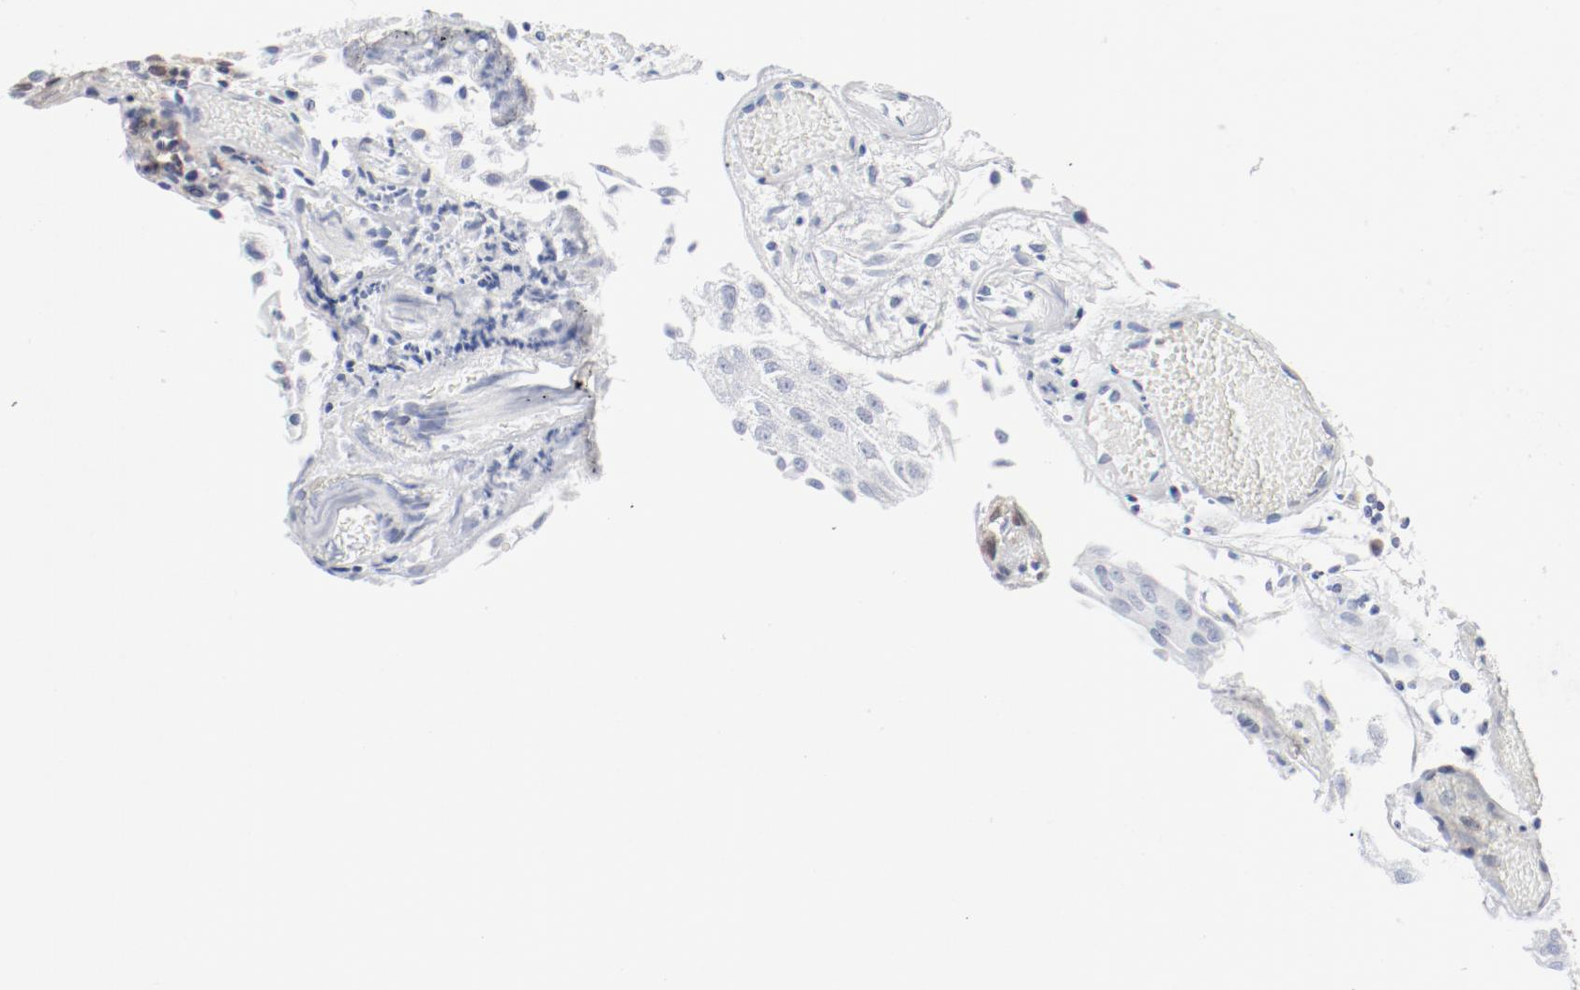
{"staining": {"intensity": "weak", "quantity": "25%-75%", "location": "cytoplasmic/membranous"}, "tissue": "urothelial cancer", "cell_type": "Tumor cells", "image_type": "cancer", "snomed": [{"axis": "morphology", "description": "Urothelial carcinoma, Low grade"}, {"axis": "topography", "description": "Urinary bladder"}], "caption": "High-magnification brightfield microscopy of urothelial cancer stained with DAB (3,3'-diaminobenzidine) (brown) and counterstained with hematoxylin (blue). tumor cells exhibit weak cytoplasmic/membranous expression is seen in about25%-75% of cells.", "gene": "BAD", "patient": {"sex": "male", "age": 86}}